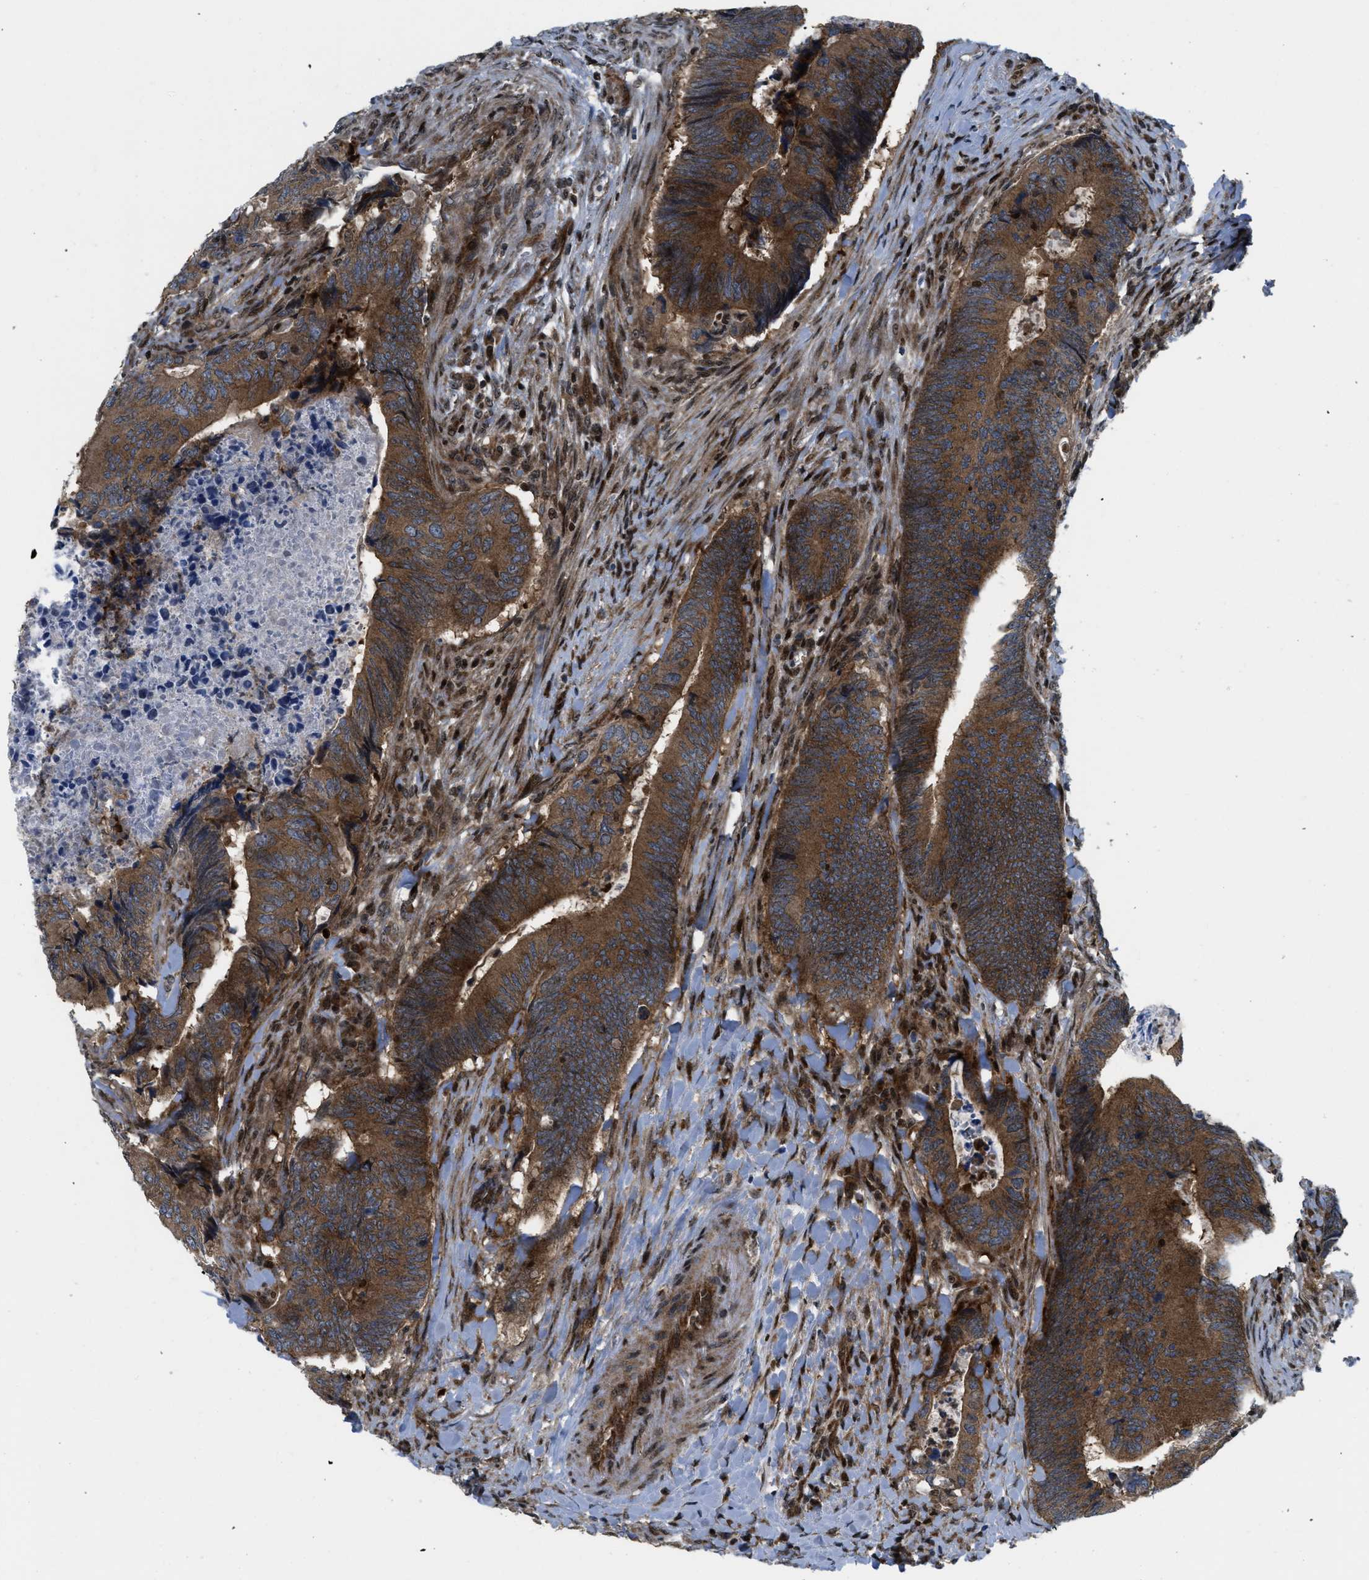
{"staining": {"intensity": "strong", "quantity": ">75%", "location": "cytoplasmic/membranous"}, "tissue": "colorectal cancer", "cell_type": "Tumor cells", "image_type": "cancer", "snomed": [{"axis": "morphology", "description": "Normal tissue, NOS"}, {"axis": "morphology", "description": "Adenocarcinoma, NOS"}, {"axis": "topography", "description": "Colon"}], "caption": "DAB (3,3'-diaminobenzidine) immunohistochemical staining of colorectal adenocarcinoma reveals strong cytoplasmic/membranous protein expression in about >75% of tumor cells.", "gene": "PPP2CB", "patient": {"sex": "male", "age": 56}}